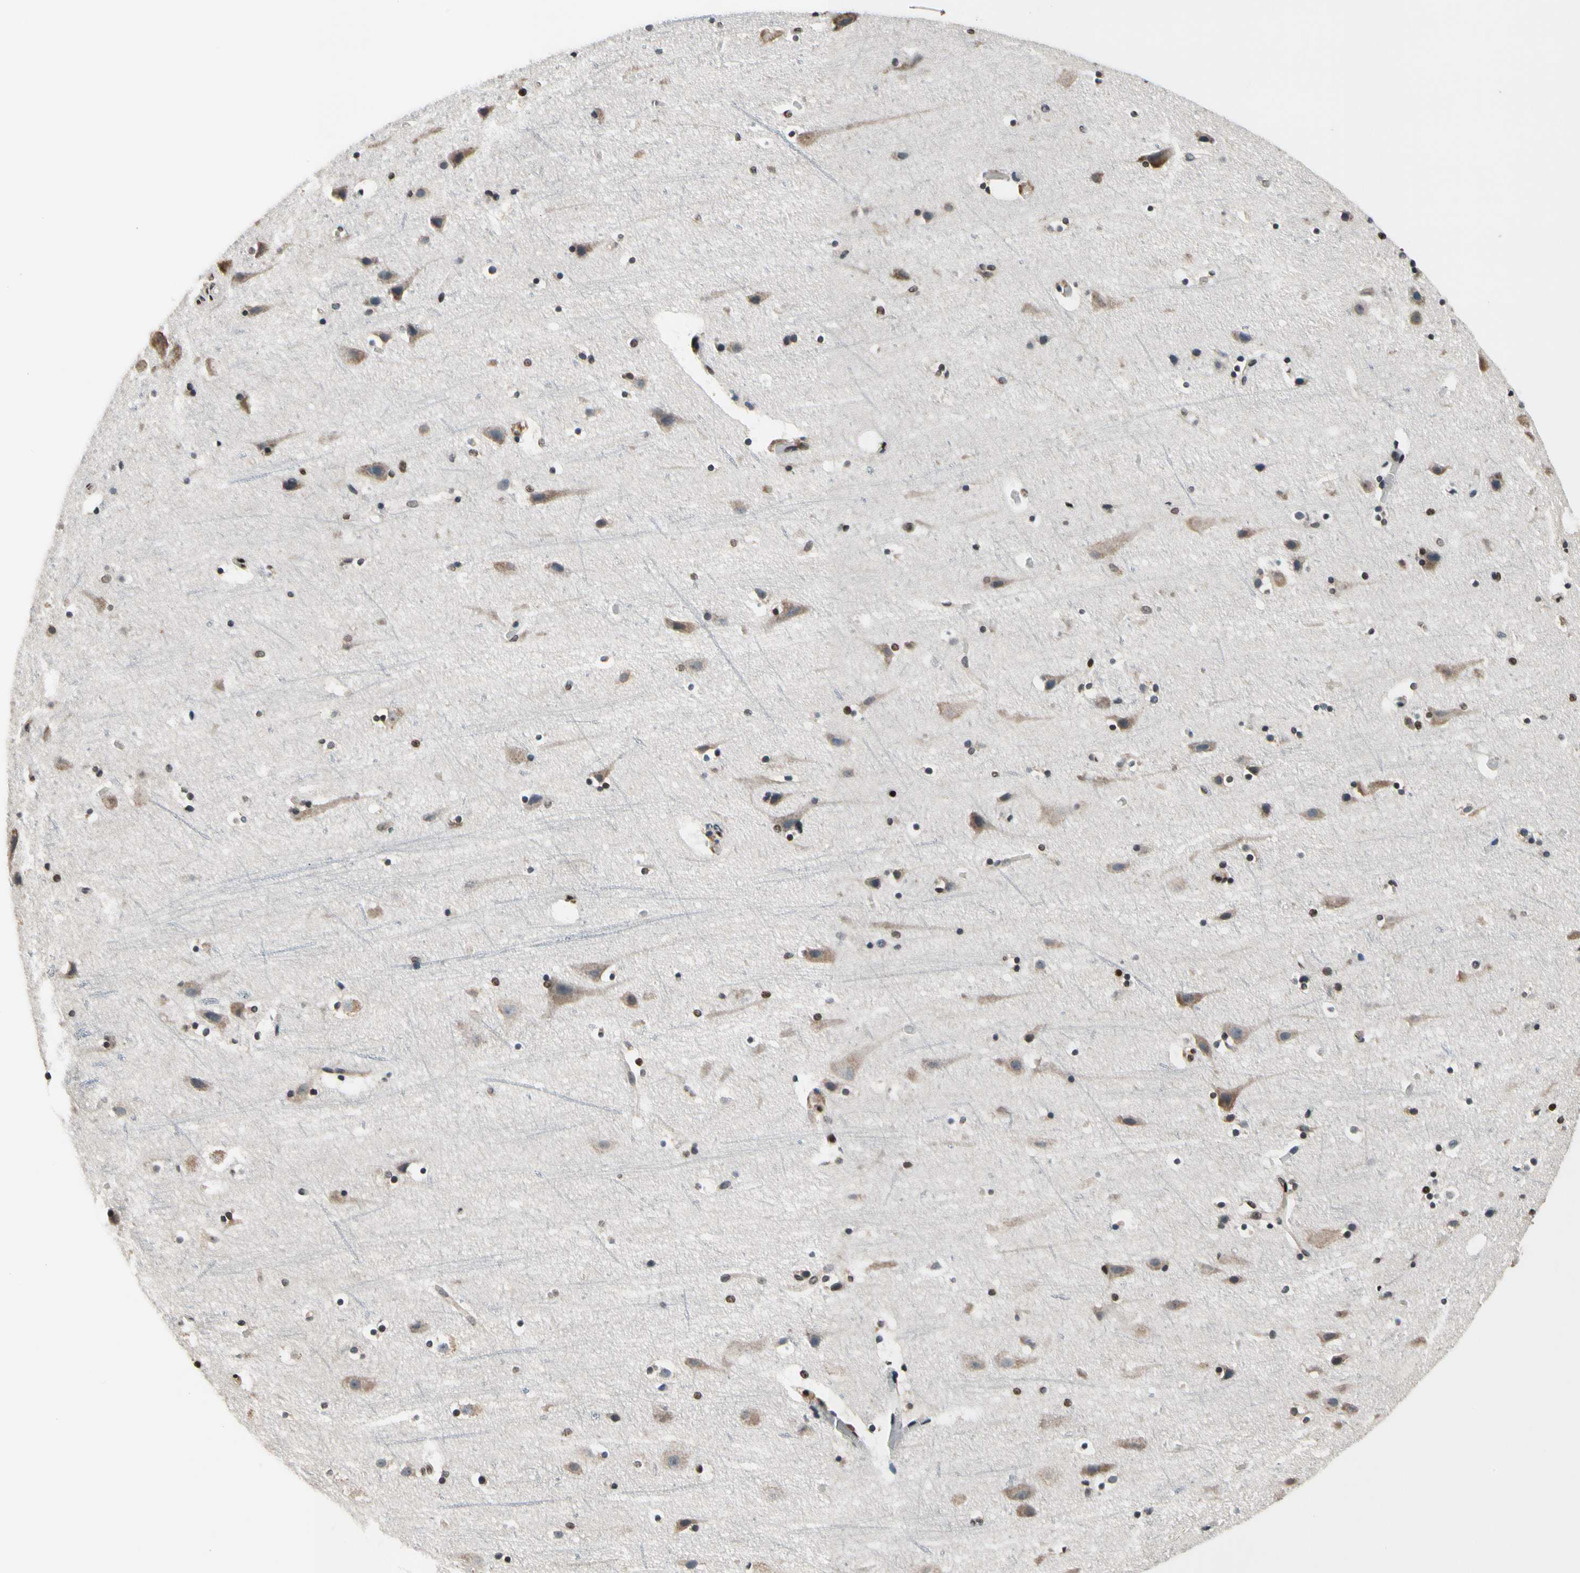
{"staining": {"intensity": "moderate", "quantity": ">75%", "location": "cytoplasmic/membranous,nuclear"}, "tissue": "cerebral cortex", "cell_type": "Endothelial cells", "image_type": "normal", "snomed": [{"axis": "morphology", "description": "Normal tissue, NOS"}, {"axis": "topography", "description": "Cerebral cortex"}], "caption": "Cerebral cortex stained for a protein (brown) shows moderate cytoplasmic/membranous,nuclear positive expression in approximately >75% of endothelial cells.", "gene": "RECQL", "patient": {"sex": "male", "age": 45}}